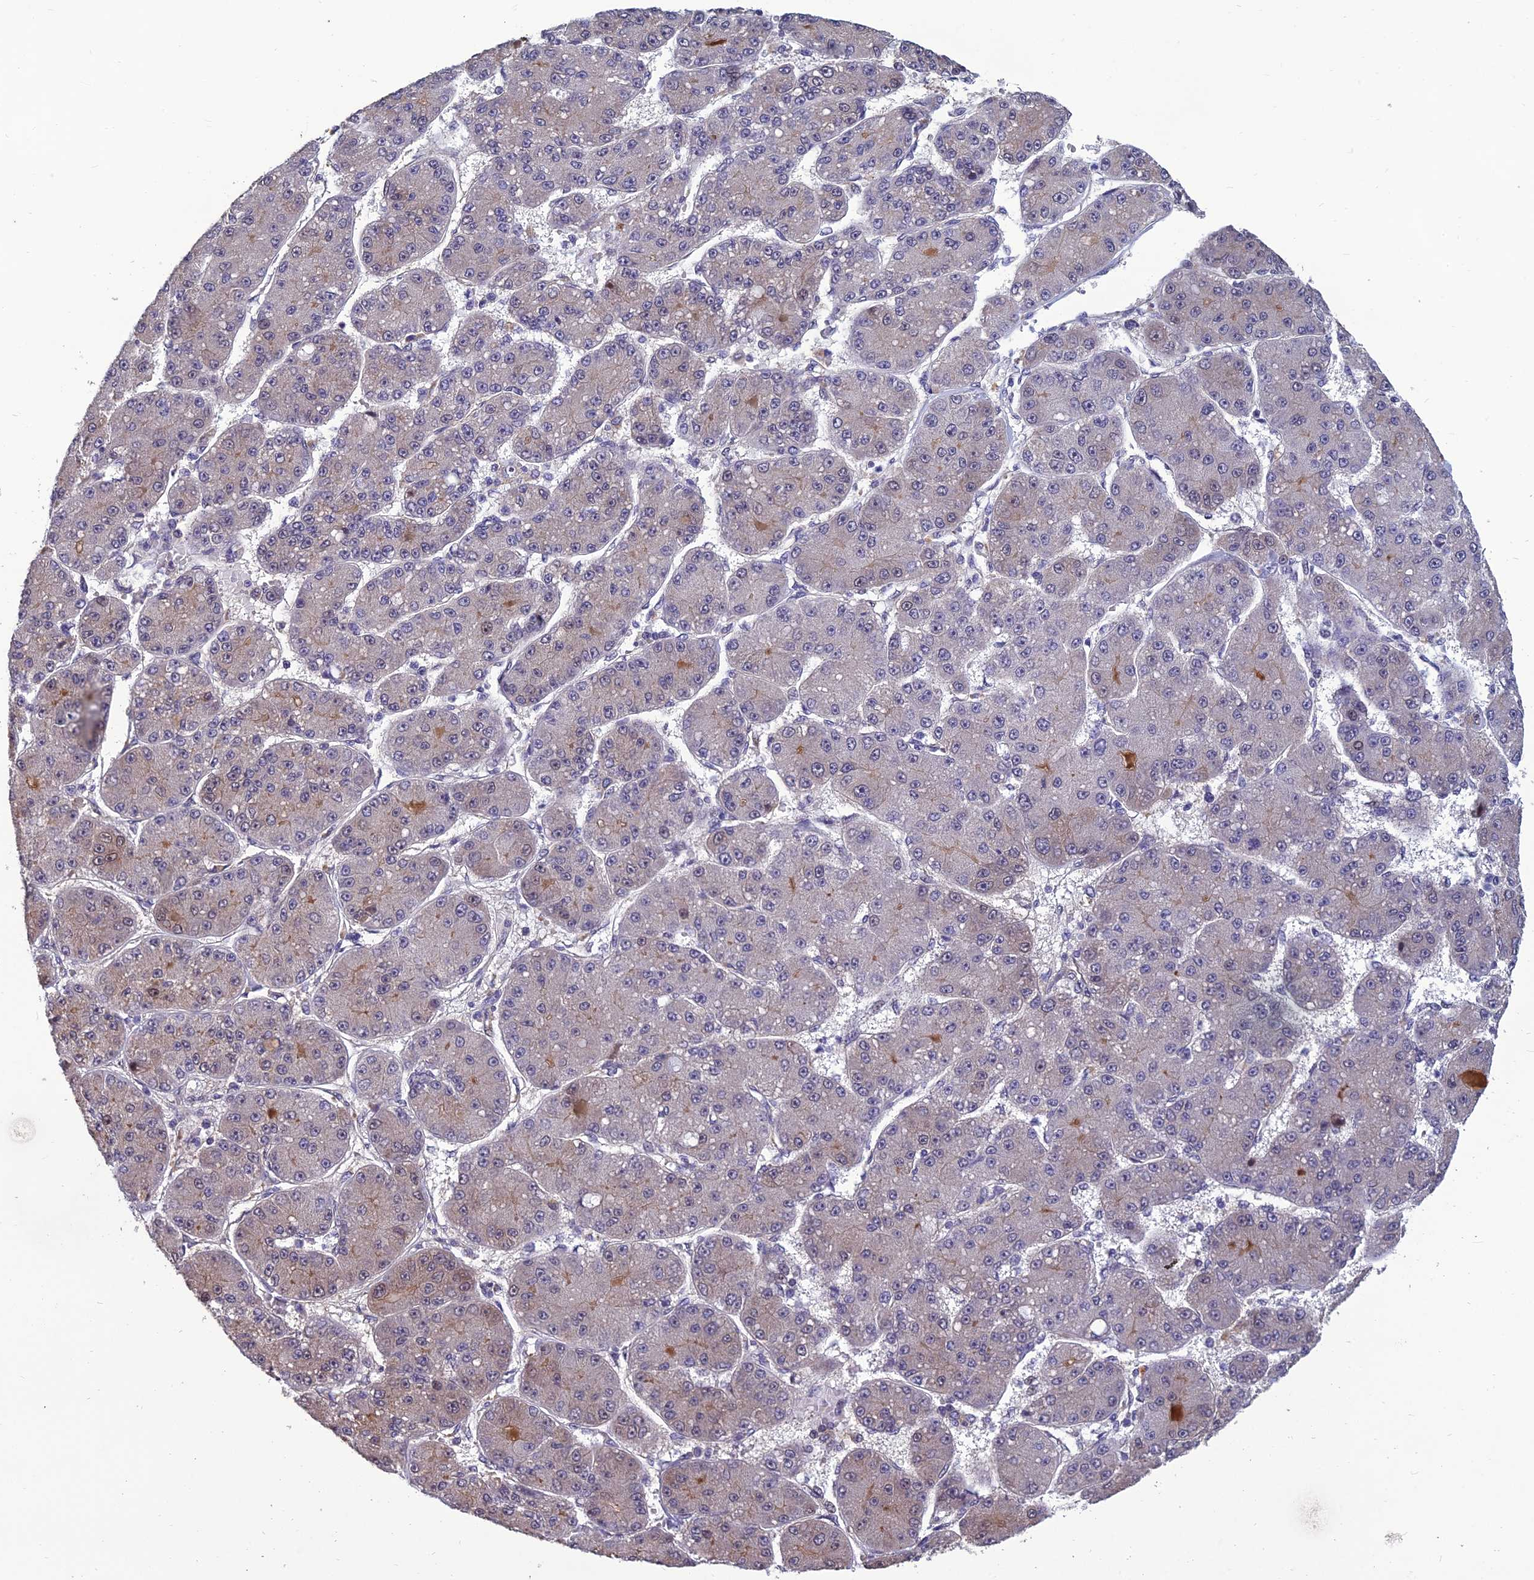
{"staining": {"intensity": "negative", "quantity": "none", "location": "none"}, "tissue": "liver cancer", "cell_type": "Tumor cells", "image_type": "cancer", "snomed": [{"axis": "morphology", "description": "Carcinoma, Hepatocellular, NOS"}, {"axis": "topography", "description": "Liver"}], "caption": "Immunohistochemistry histopathology image of neoplastic tissue: liver cancer stained with DAB displays no significant protein positivity in tumor cells.", "gene": "GRWD1", "patient": {"sex": "male", "age": 67}}